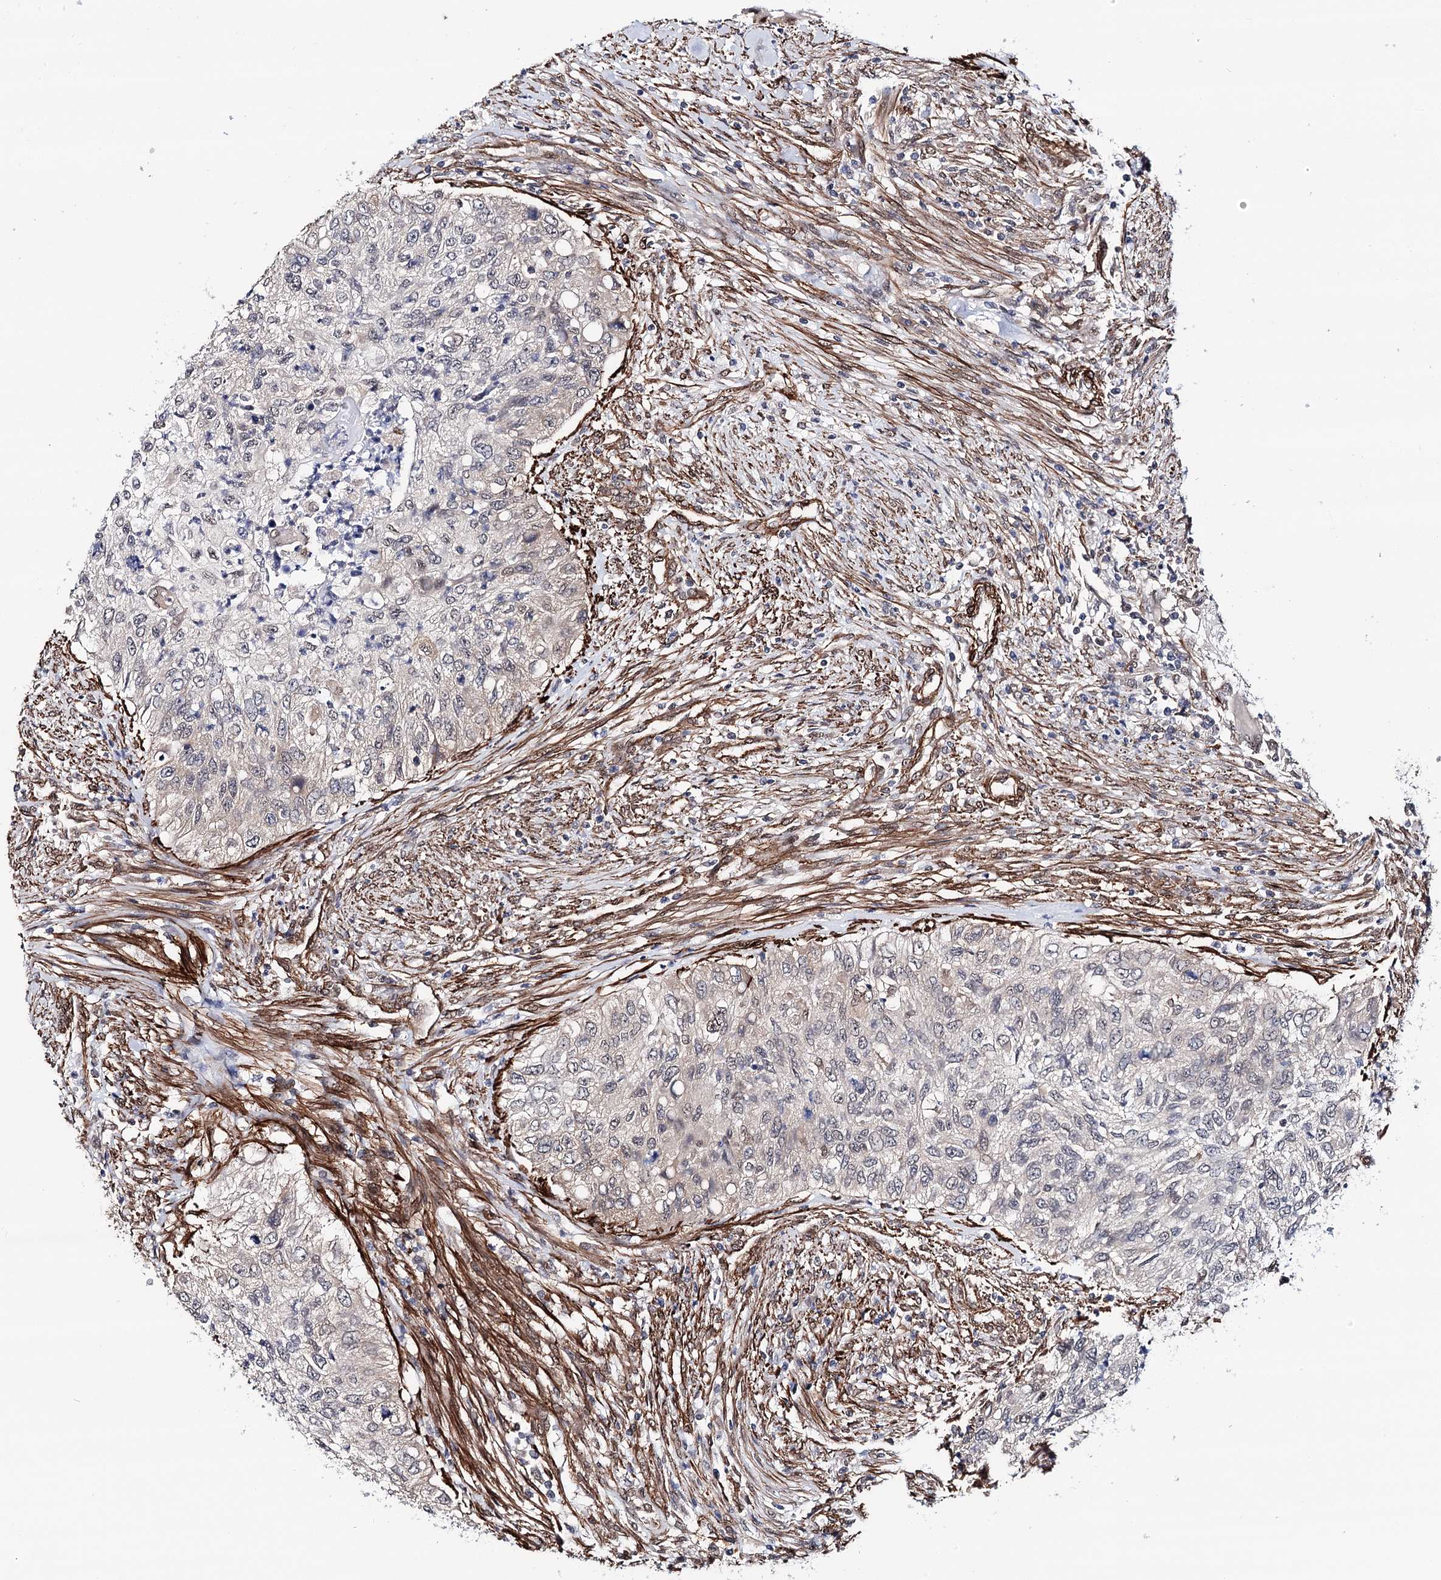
{"staining": {"intensity": "negative", "quantity": "none", "location": "none"}, "tissue": "urothelial cancer", "cell_type": "Tumor cells", "image_type": "cancer", "snomed": [{"axis": "morphology", "description": "Urothelial carcinoma, High grade"}, {"axis": "topography", "description": "Urinary bladder"}], "caption": "Tumor cells show no significant expression in urothelial cancer.", "gene": "PPP2R5B", "patient": {"sex": "female", "age": 60}}